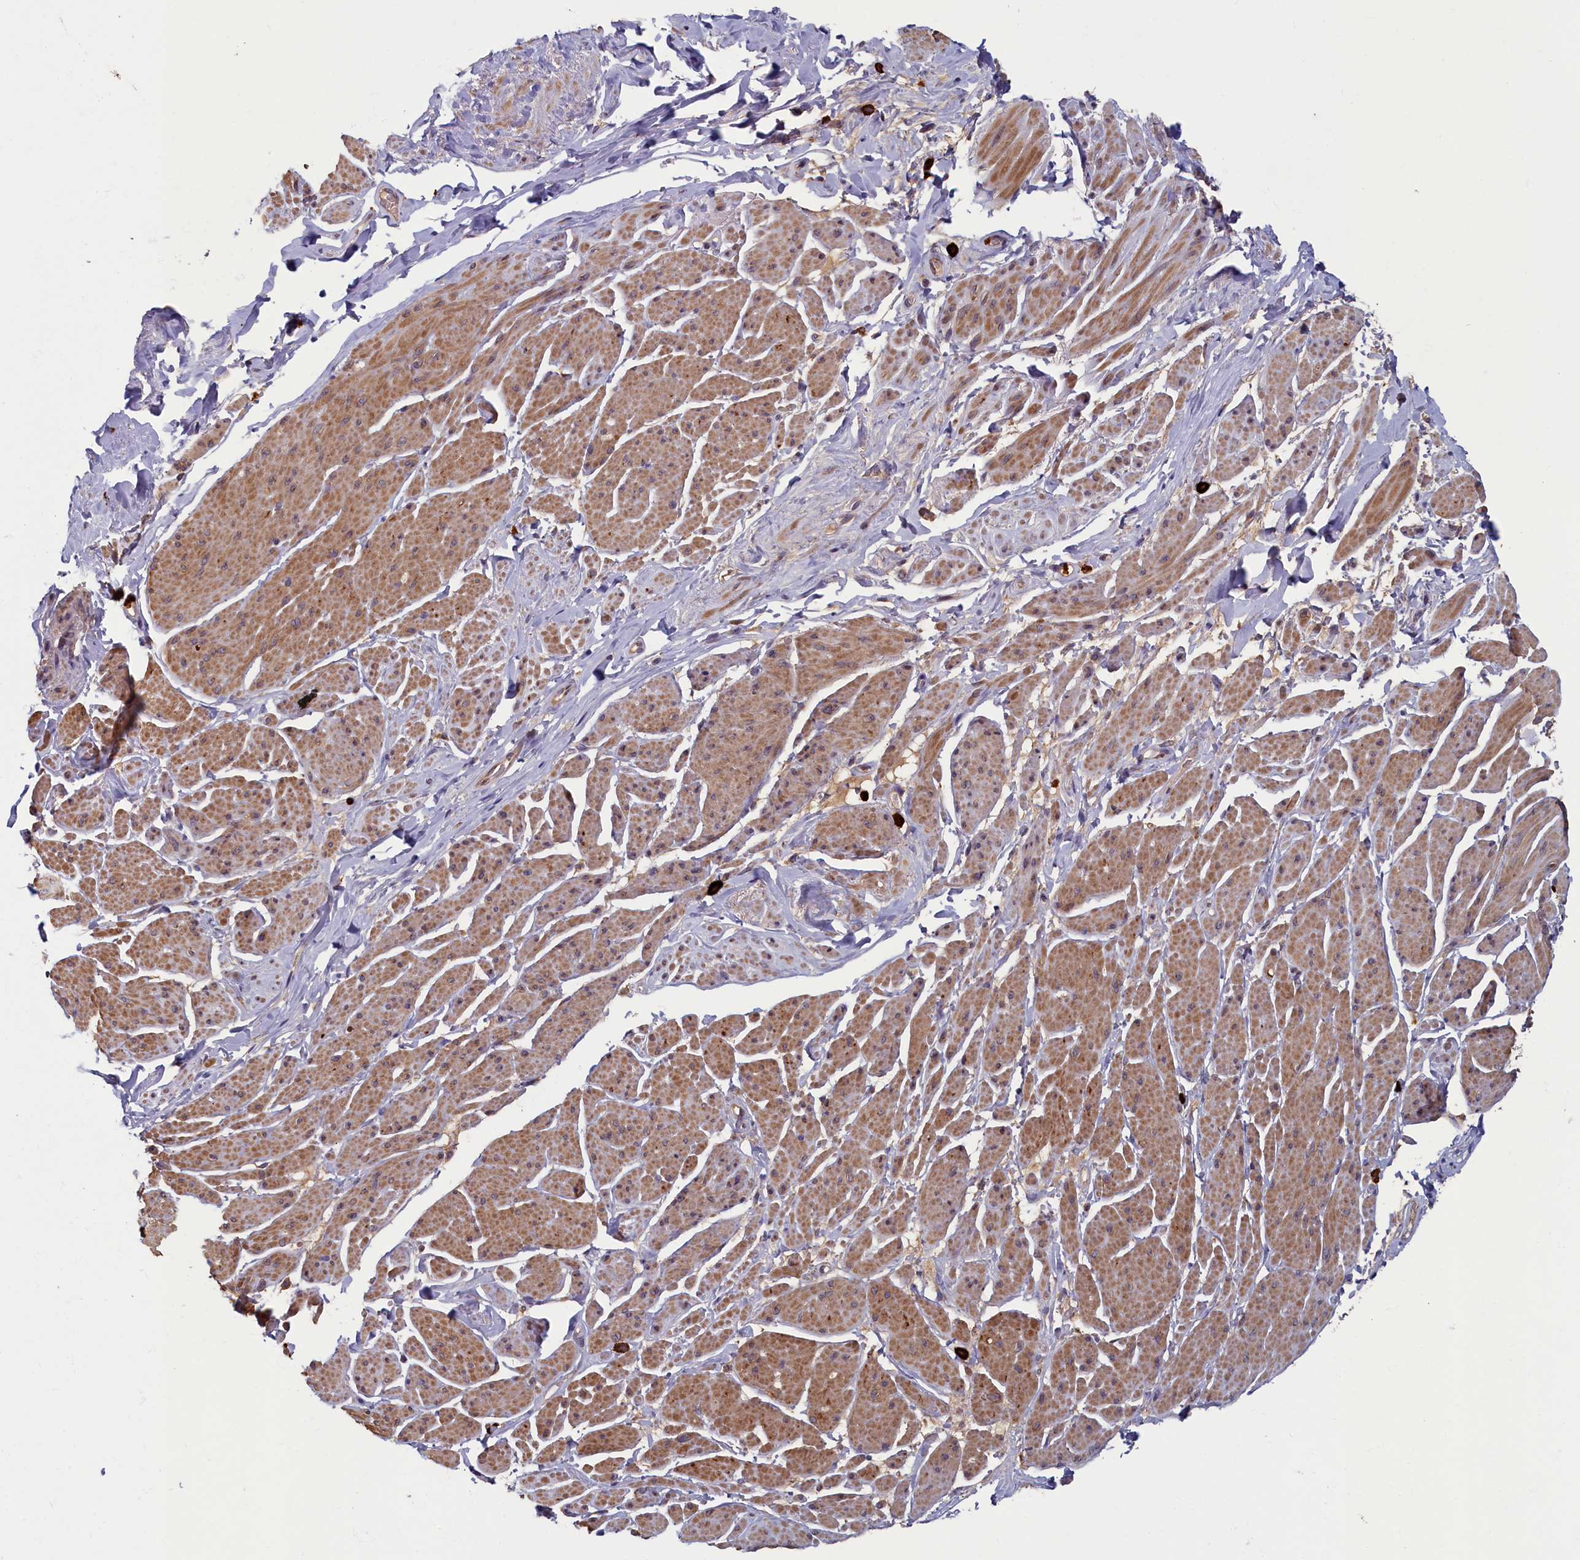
{"staining": {"intensity": "moderate", "quantity": "25%-75%", "location": "cytoplasmic/membranous"}, "tissue": "smooth muscle", "cell_type": "Smooth muscle cells", "image_type": "normal", "snomed": [{"axis": "morphology", "description": "Normal tissue, NOS"}, {"axis": "topography", "description": "Smooth muscle"}, {"axis": "topography", "description": "Peripheral nerve tissue"}], "caption": "High-power microscopy captured an immunohistochemistry histopathology image of unremarkable smooth muscle, revealing moderate cytoplasmic/membranous staining in about 25%-75% of smooth muscle cells.", "gene": "TNK2", "patient": {"sex": "male", "age": 69}}